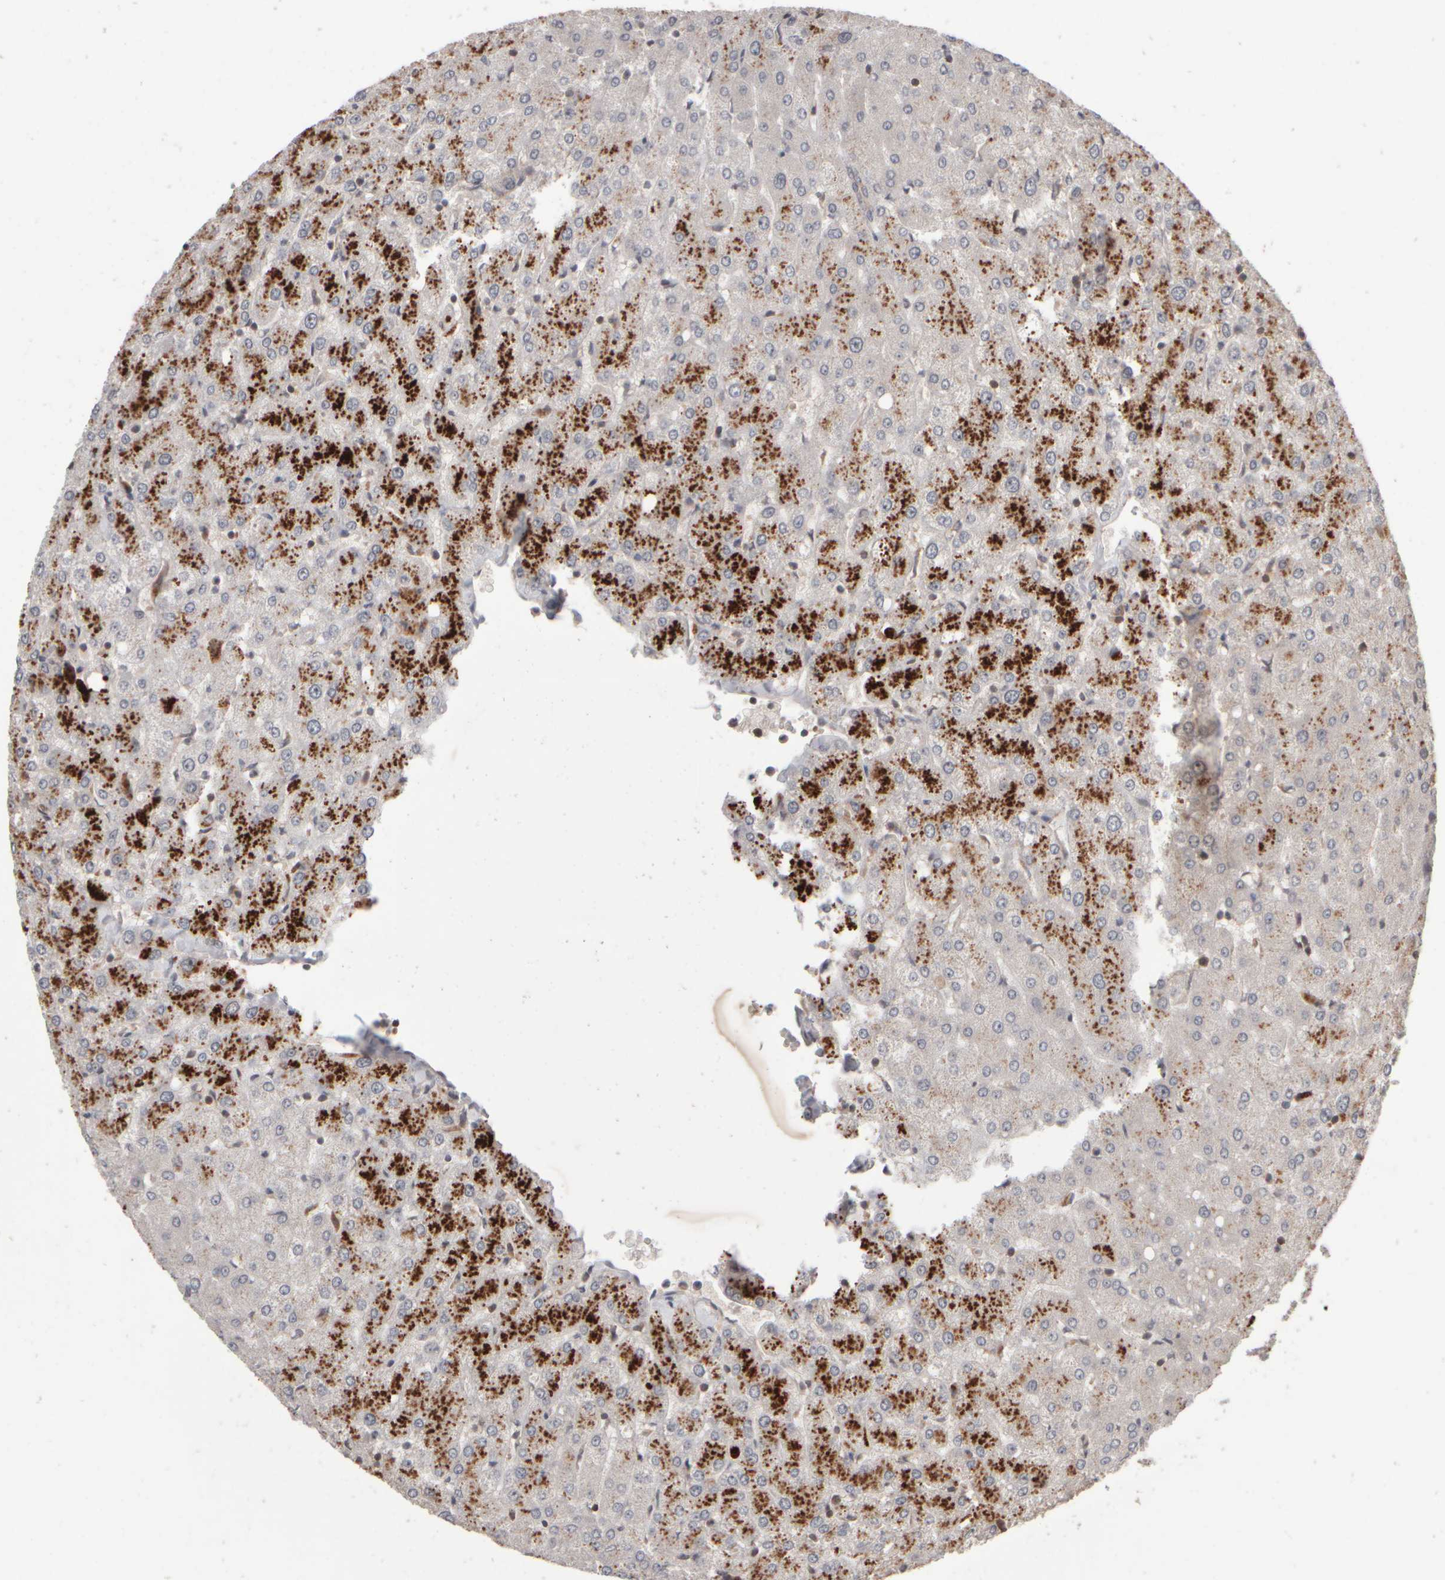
{"staining": {"intensity": "negative", "quantity": "none", "location": "none"}, "tissue": "liver", "cell_type": "Cholangiocytes", "image_type": "normal", "snomed": [{"axis": "morphology", "description": "Normal tissue, NOS"}, {"axis": "topography", "description": "Liver"}], "caption": "DAB immunohistochemical staining of benign human liver reveals no significant positivity in cholangiocytes.", "gene": "ABHD11", "patient": {"sex": "female", "age": 54}}